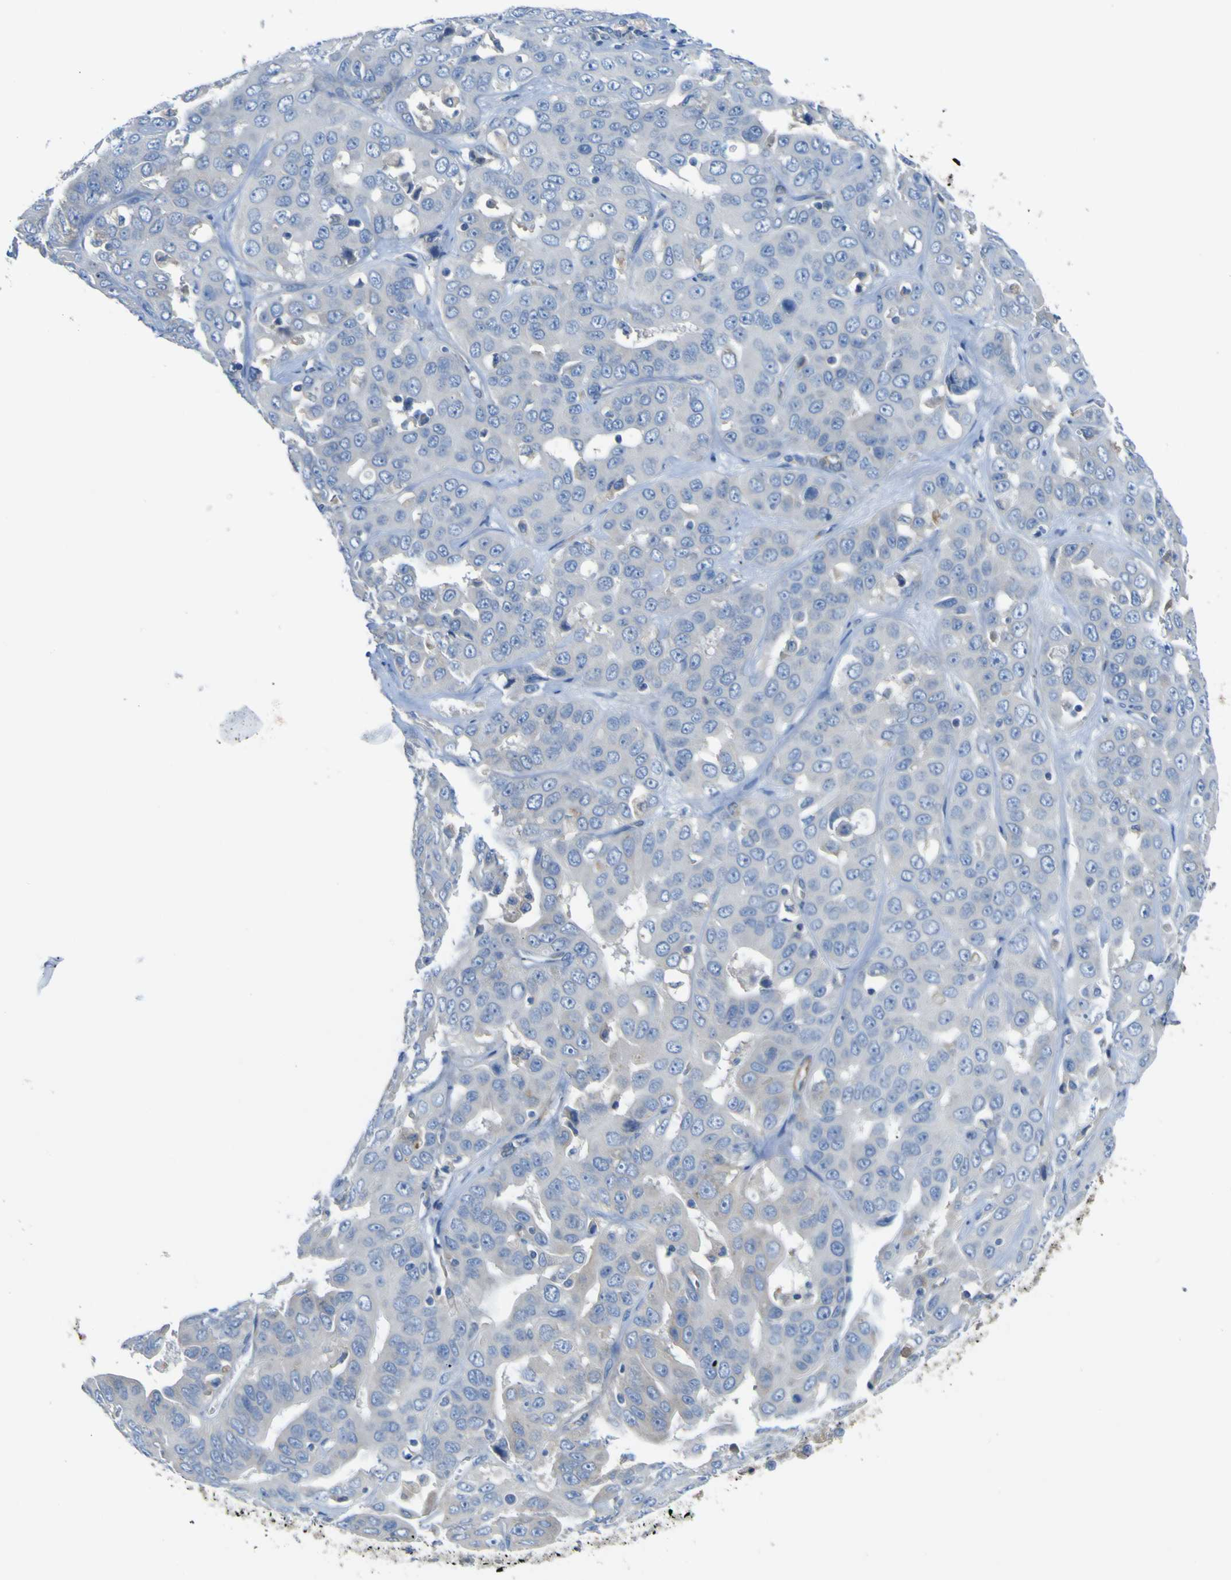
{"staining": {"intensity": "negative", "quantity": "none", "location": "none"}, "tissue": "liver cancer", "cell_type": "Tumor cells", "image_type": "cancer", "snomed": [{"axis": "morphology", "description": "Cholangiocarcinoma"}, {"axis": "topography", "description": "Liver"}], "caption": "This is an immunohistochemistry micrograph of cholangiocarcinoma (liver). There is no expression in tumor cells.", "gene": "ADGRA2", "patient": {"sex": "female", "age": 52}}